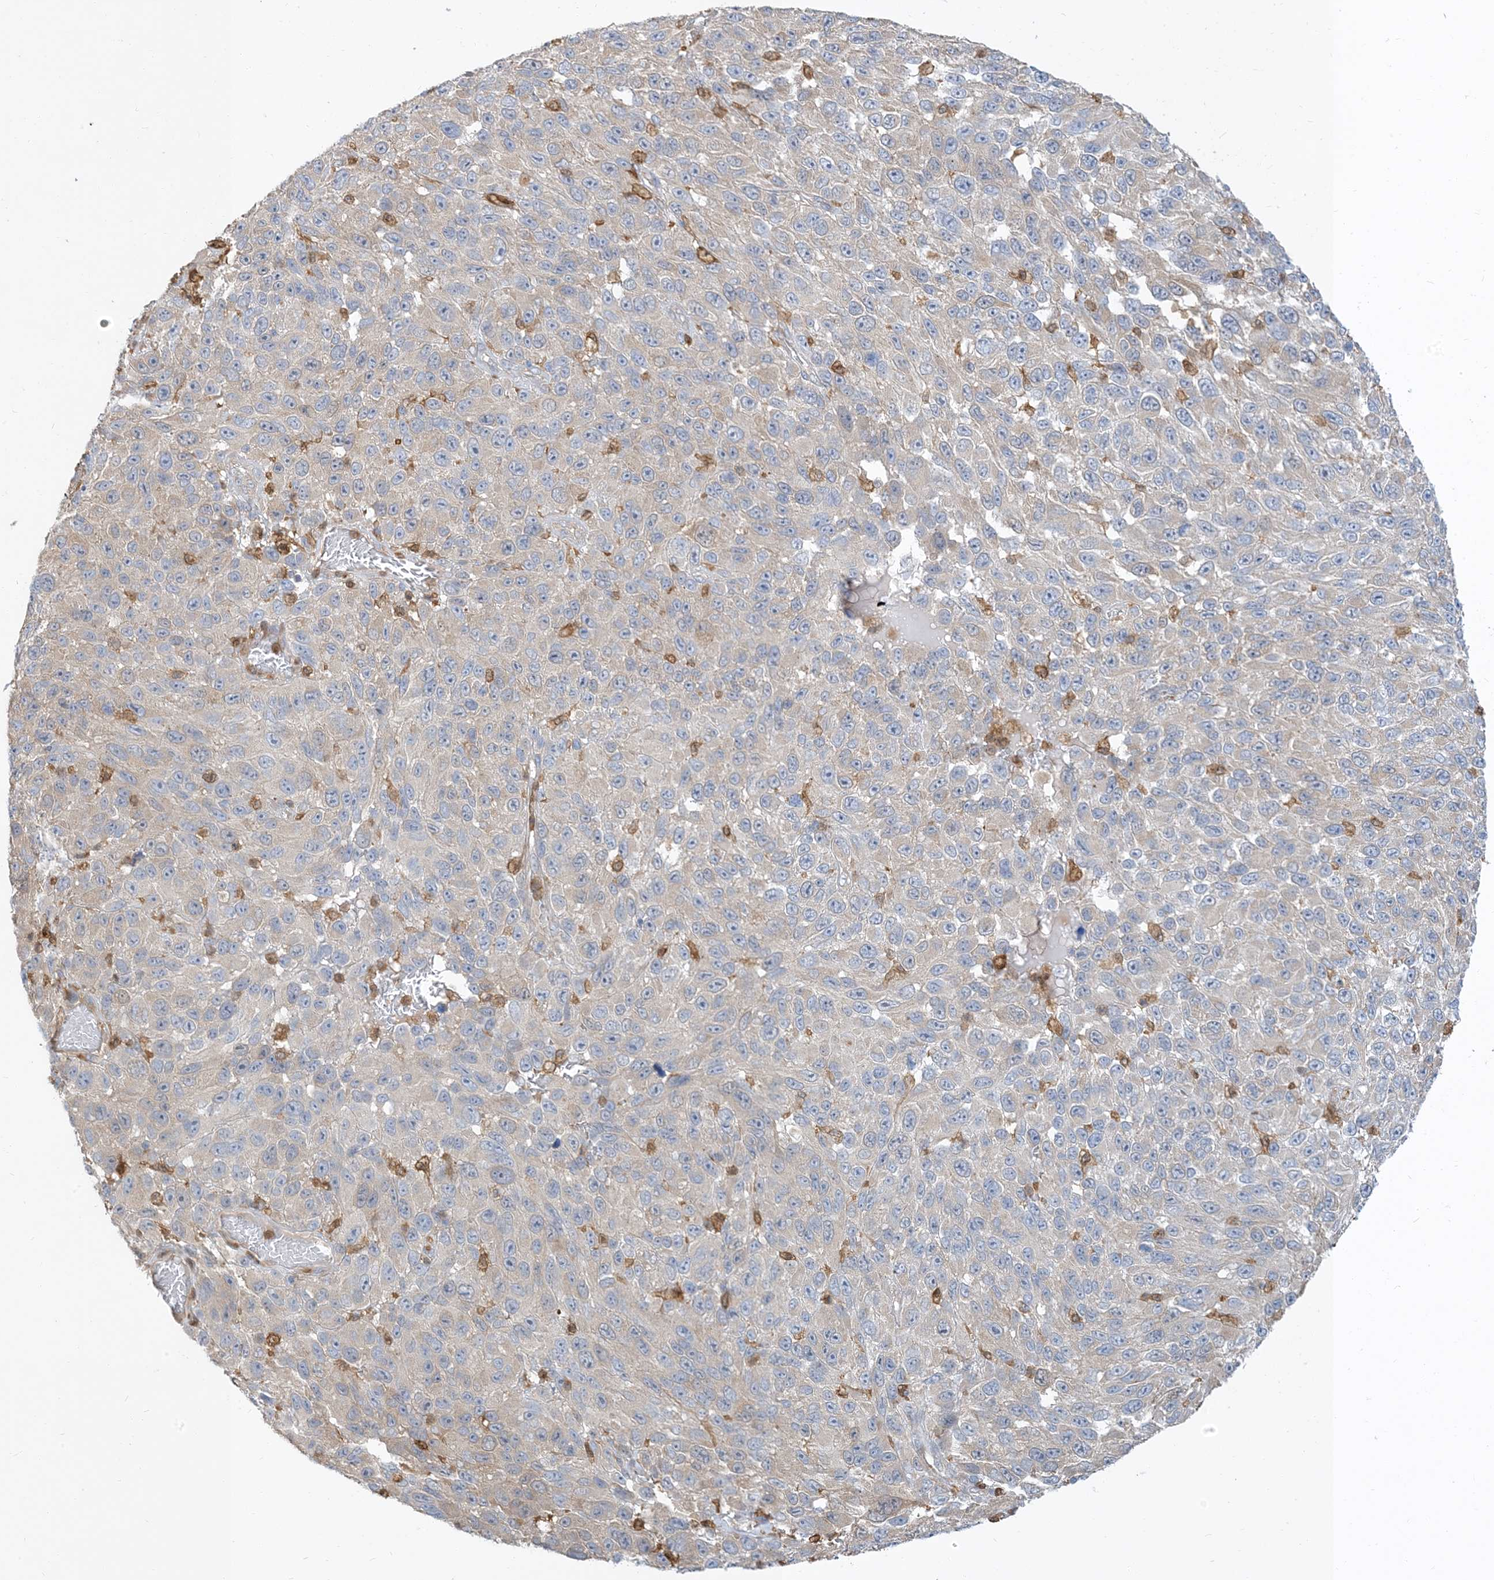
{"staining": {"intensity": "weak", "quantity": "<25%", "location": "cytoplasmic/membranous"}, "tissue": "melanoma", "cell_type": "Tumor cells", "image_type": "cancer", "snomed": [{"axis": "morphology", "description": "Malignant melanoma, NOS"}, {"axis": "topography", "description": "Skin"}], "caption": "Immunohistochemical staining of human malignant melanoma shows no significant positivity in tumor cells.", "gene": "NAGK", "patient": {"sex": "female", "age": 96}}